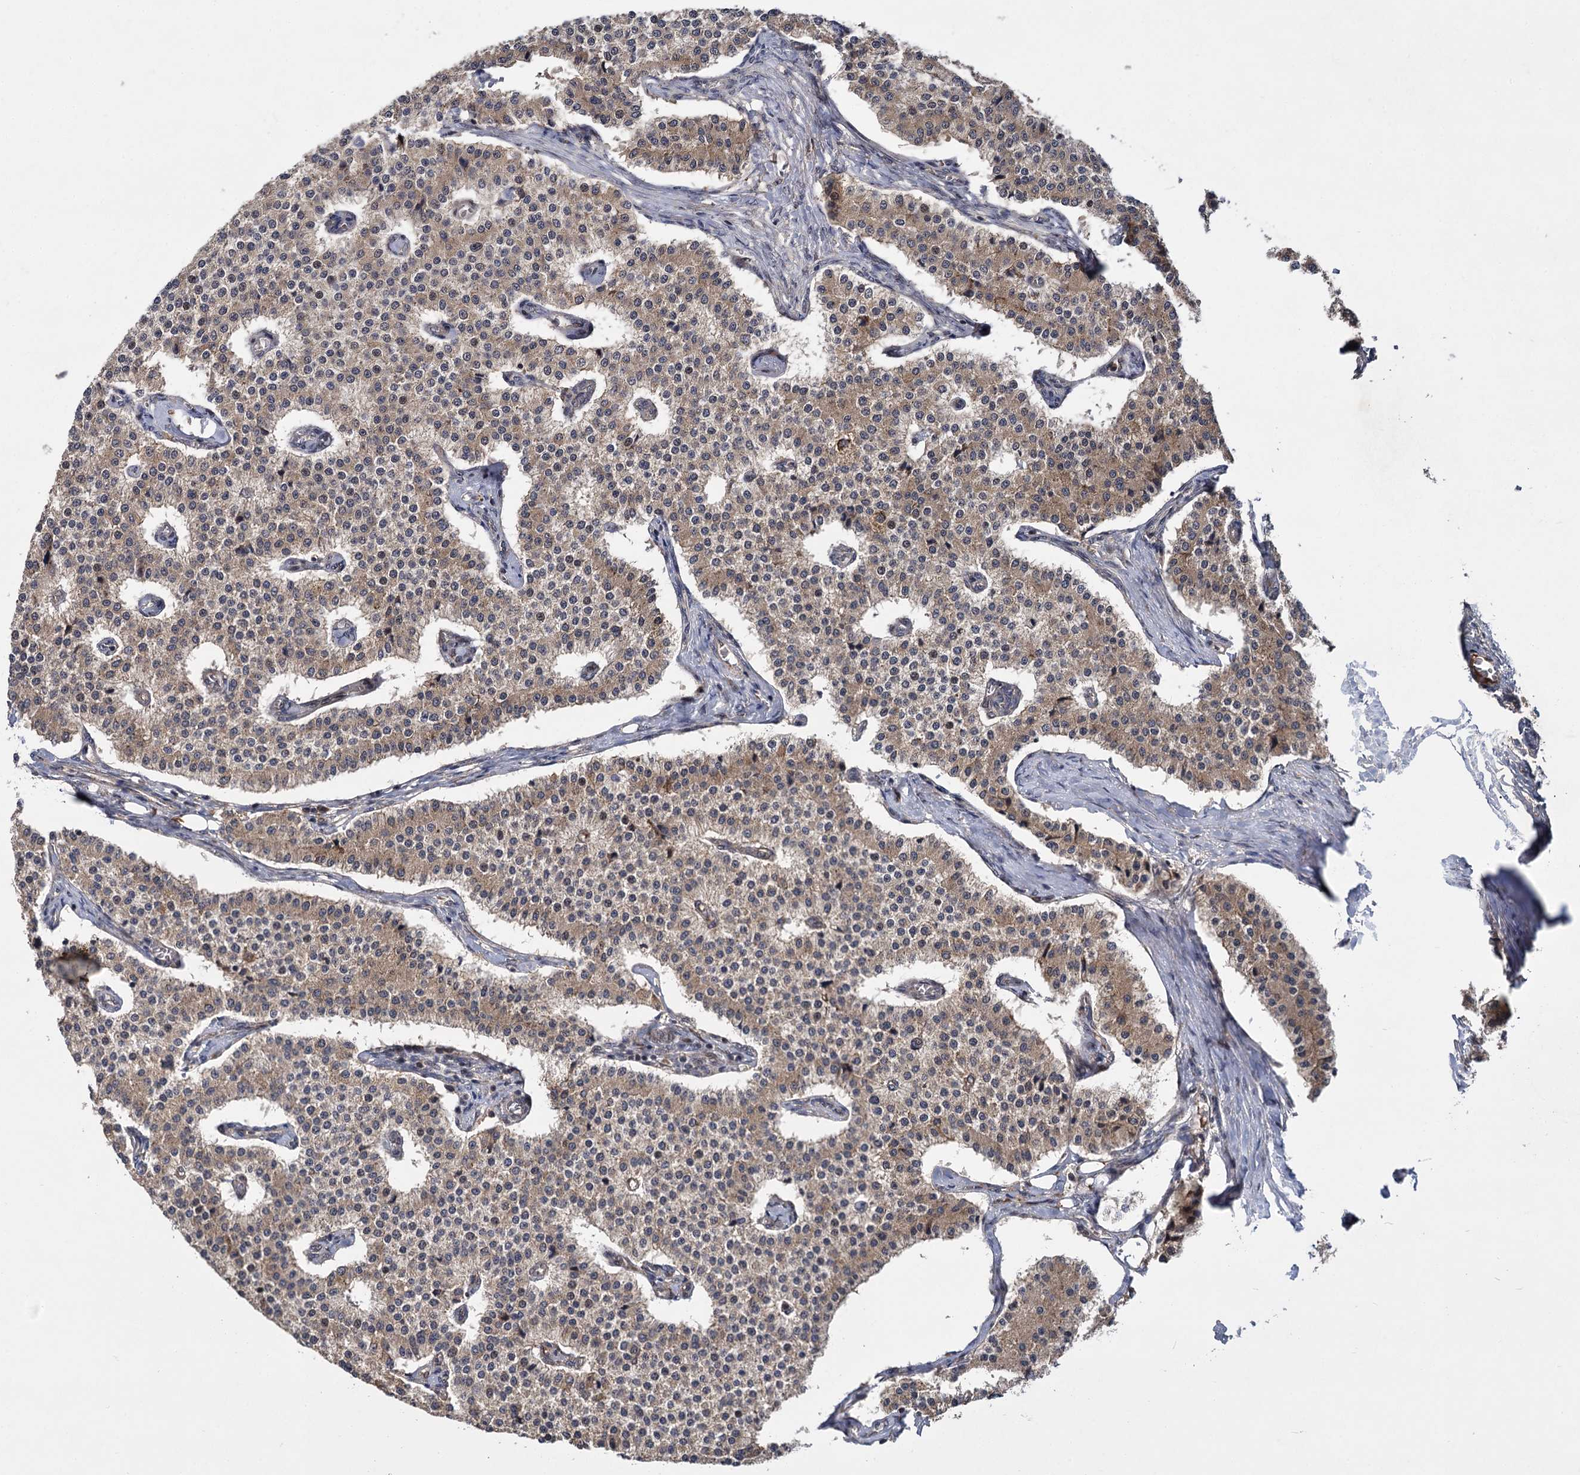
{"staining": {"intensity": "weak", "quantity": ">75%", "location": "cytoplasmic/membranous"}, "tissue": "carcinoid", "cell_type": "Tumor cells", "image_type": "cancer", "snomed": [{"axis": "morphology", "description": "Carcinoid, malignant, NOS"}, {"axis": "topography", "description": "Colon"}], "caption": "There is low levels of weak cytoplasmic/membranous staining in tumor cells of carcinoid, as demonstrated by immunohistochemical staining (brown color).", "gene": "INPPL1", "patient": {"sex": "female", "age": 52}}